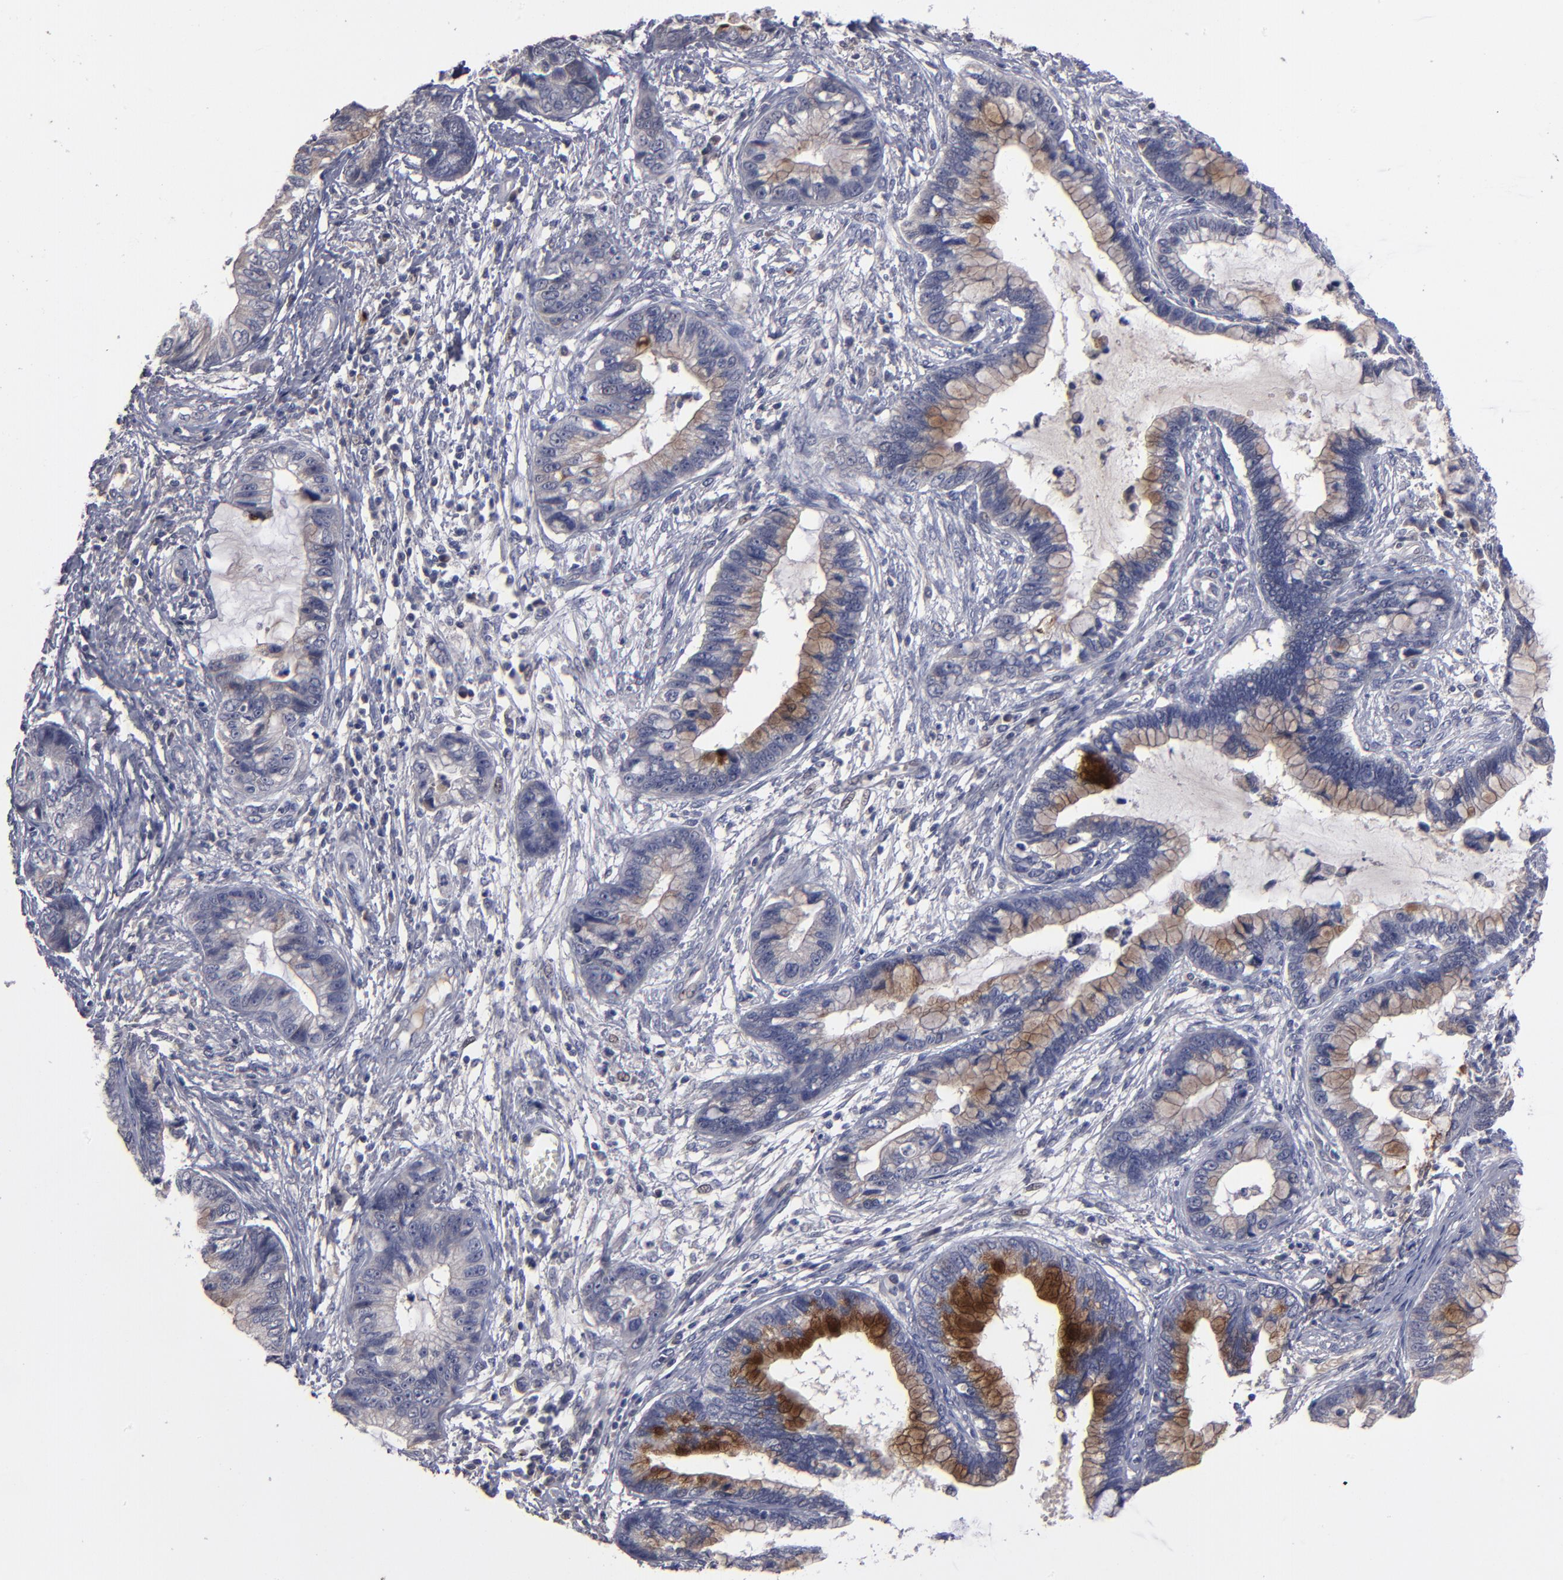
{"staining": {"intensity": "moderate", "quantity": "25%-75%", "location": "cytoplasmic/membranous"}, "tissue": "cervical cancer", "cell_type": "Tumor cells", "image_type": "cancer", "snomed": [{"axis": "morphology", "description": "Adenocarcinoma, NOS"}, {"axis": "topography", "description": "Cervix"}], "caption": "Moderate cytoplasmic/membranous positivity for a protein is present in approximately 25%-75% of tumor cells of cervical cancer (adenocarcinoma) using immunohistochemistry (IHC).", "gene": "GPM6B", "patient": {"sex": "female", "age": 44}}